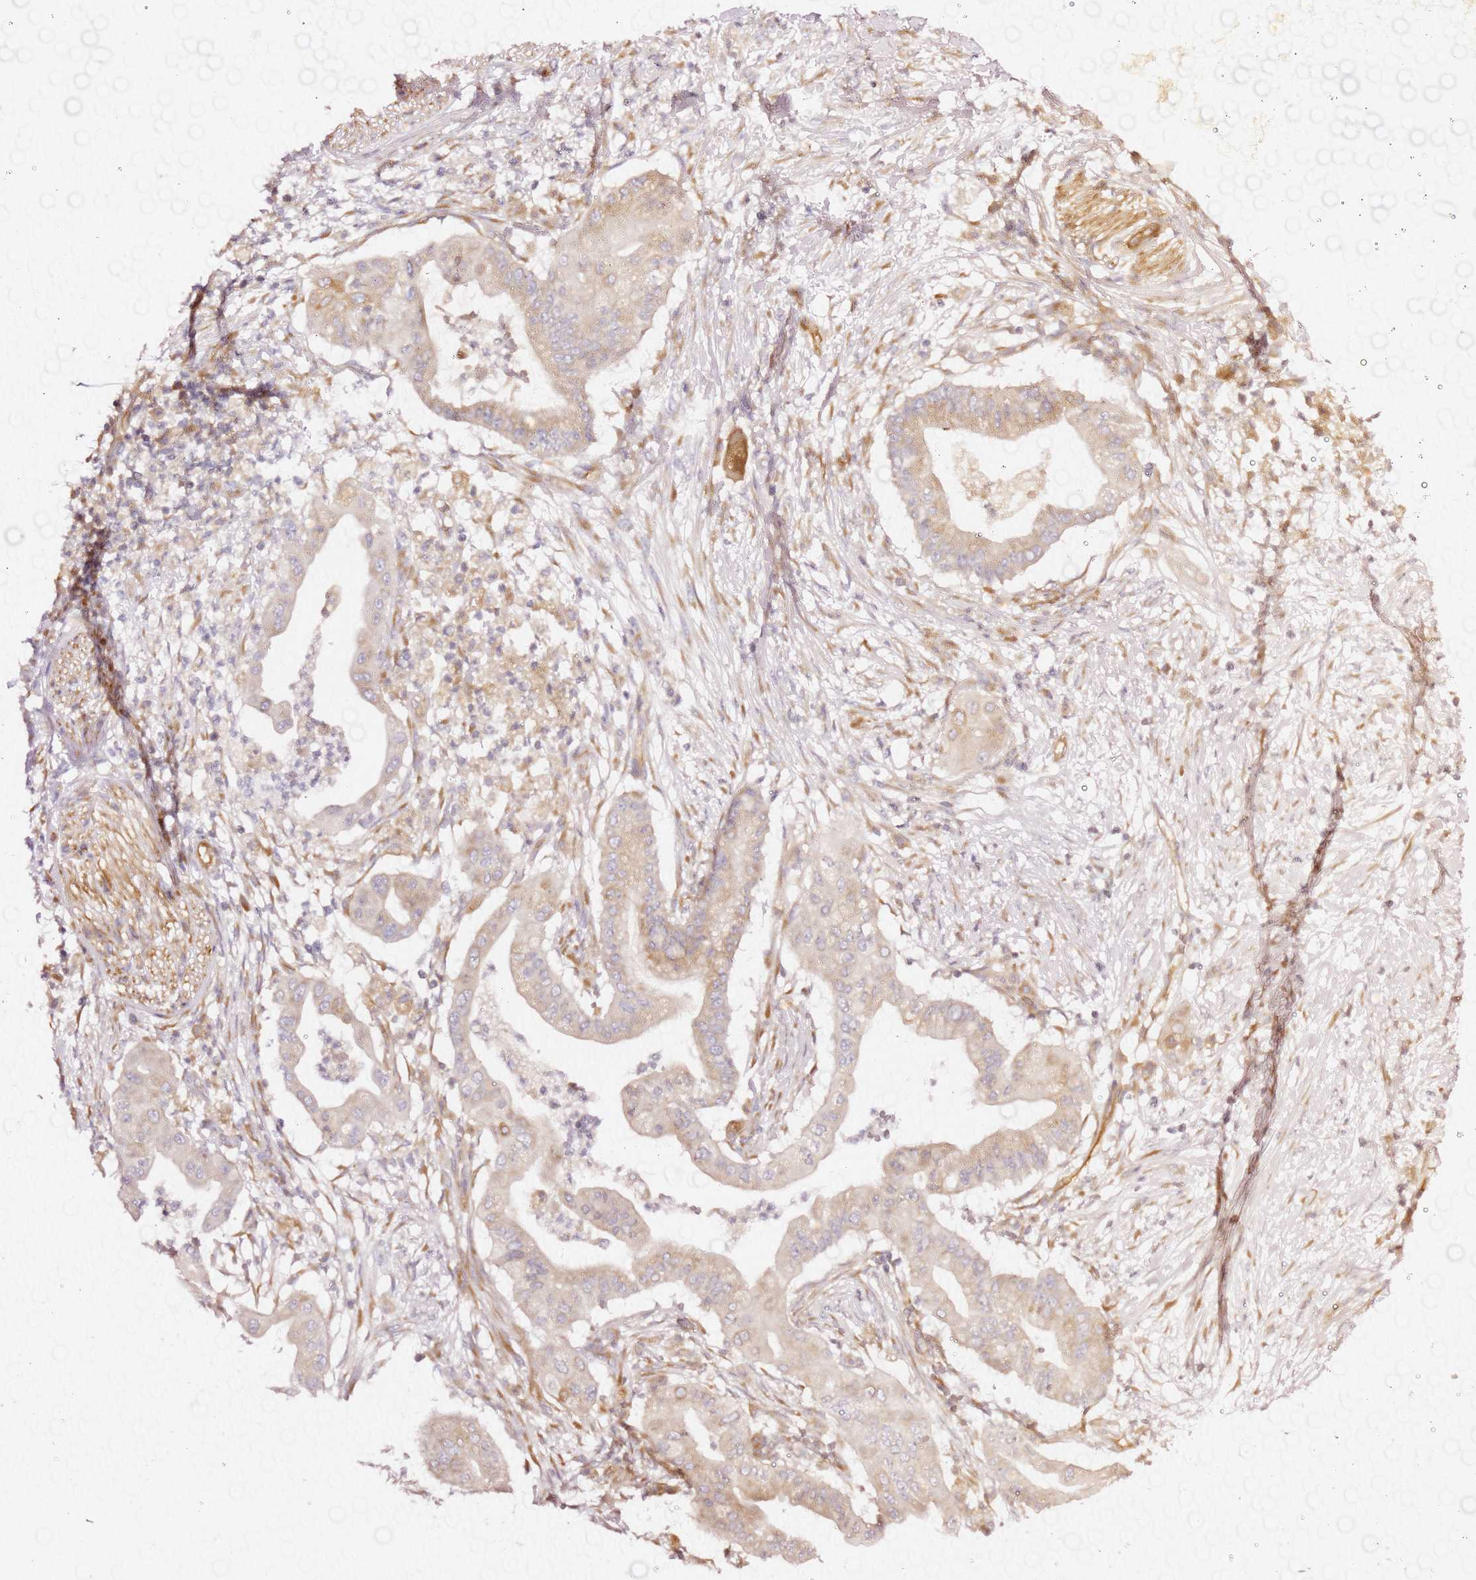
{"staining": {"intensity": "weak", "quantity": "25%-75%", "location": "cytoplasmic/membranous"}, "tissue": "pancreatic cancer", "cell_type": "Tumor cells", "image_type": "cancer", "snomed": [{"axis": "morphology", "description": "Adenocarcinoma, NOS"}, {"axis": "topography", "description": "Pancreas"}], "caption": "This is a photomicrograph of immunohistochemistry staining of adenocarcinoma (pancreatic), which shows weak staining in the cytoplasmic/membranous of tumor cells.", "gene": "KIF7", "patient": {"sex": "male", "age": 68}}